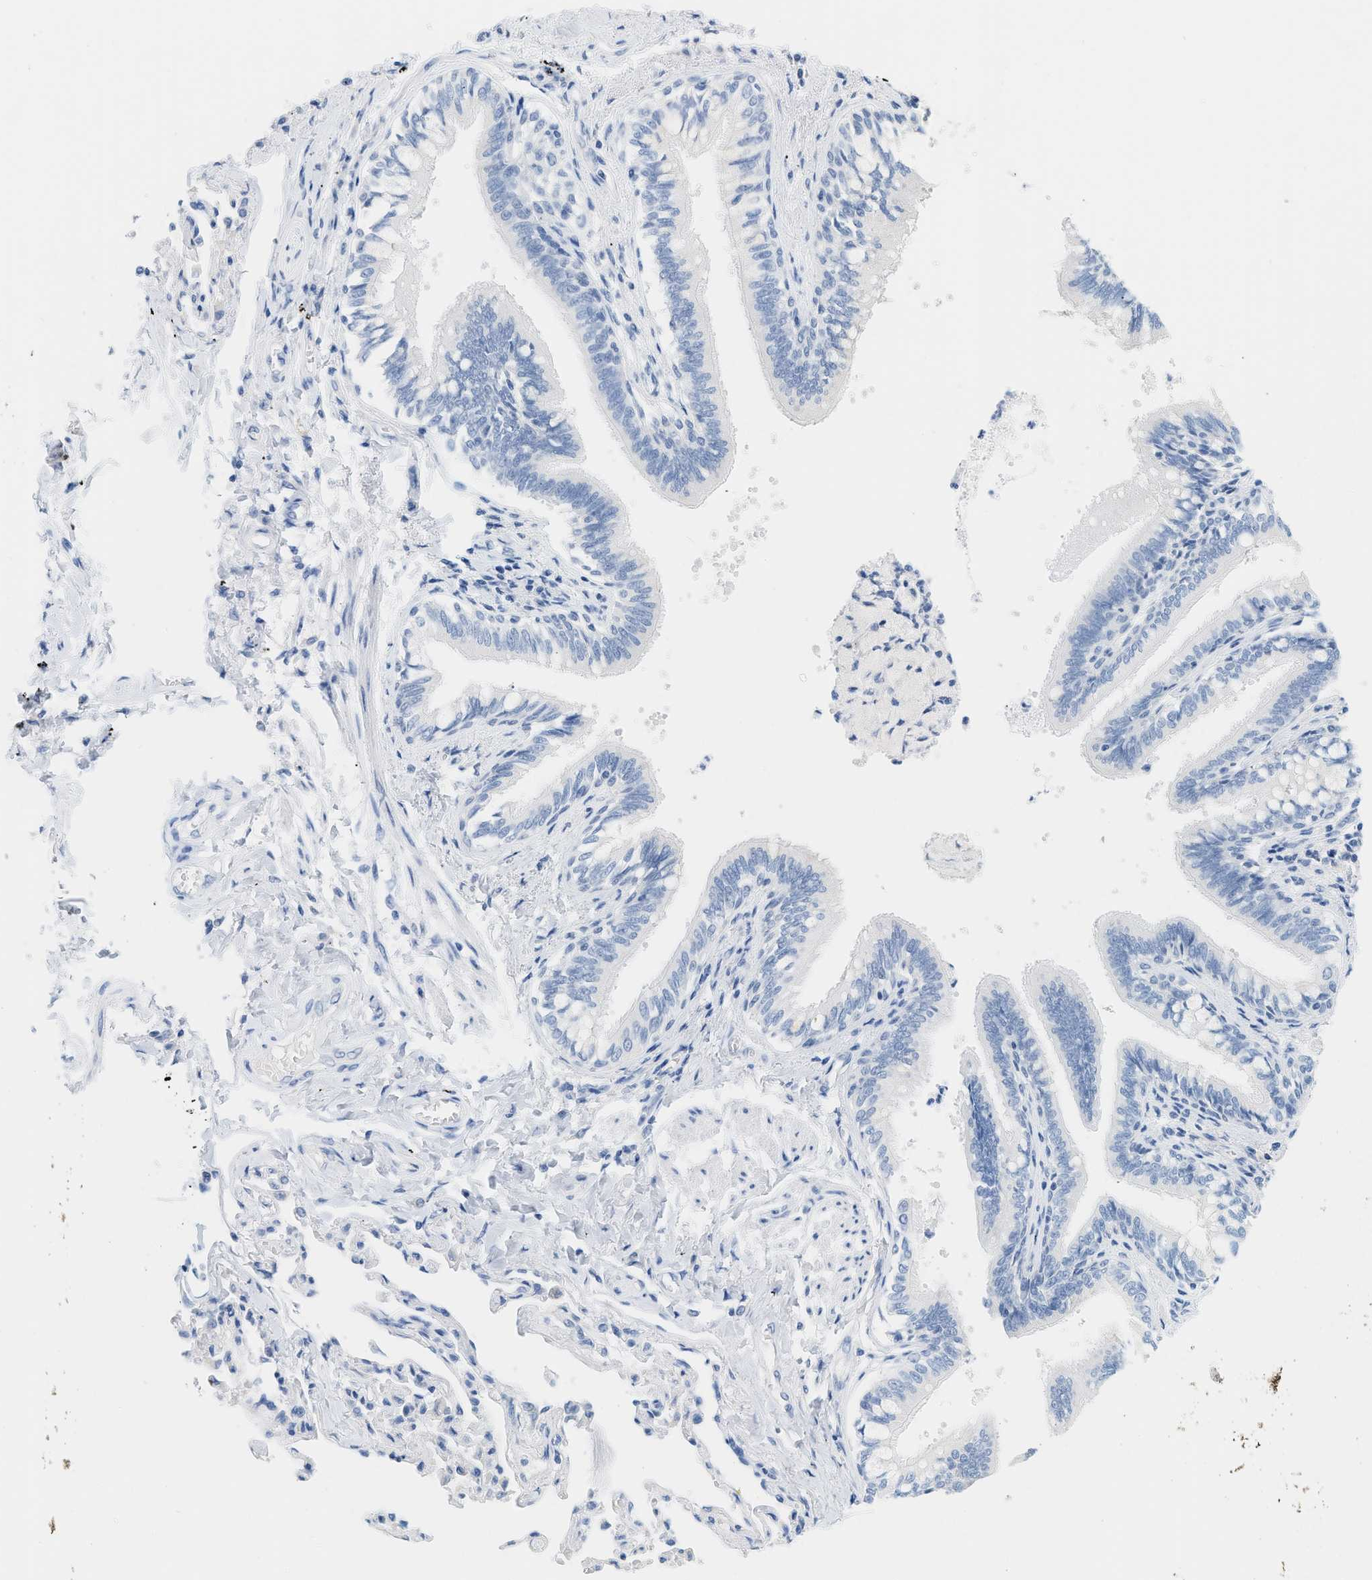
{"staining": {"intensity": "negative", "quantity": "none", "location": "none"}, "tissue": "bronchus", "cell_type": "Respiratory epithelial cells", "image_type": "normal", "snomed": [{"axis": "morphology", "description": "Normal tissue, NOS"}, {"axis": "topography", "description": "Lung"}], "caption": "This image is of benign bronchus stained with IHC to label a protein in brown with the nuclei are counter-stained blue. There is no positivity in respiratory epithelial cells.", "gene": "PAPPA", "patient": {"sex": "male", "age": 64}}